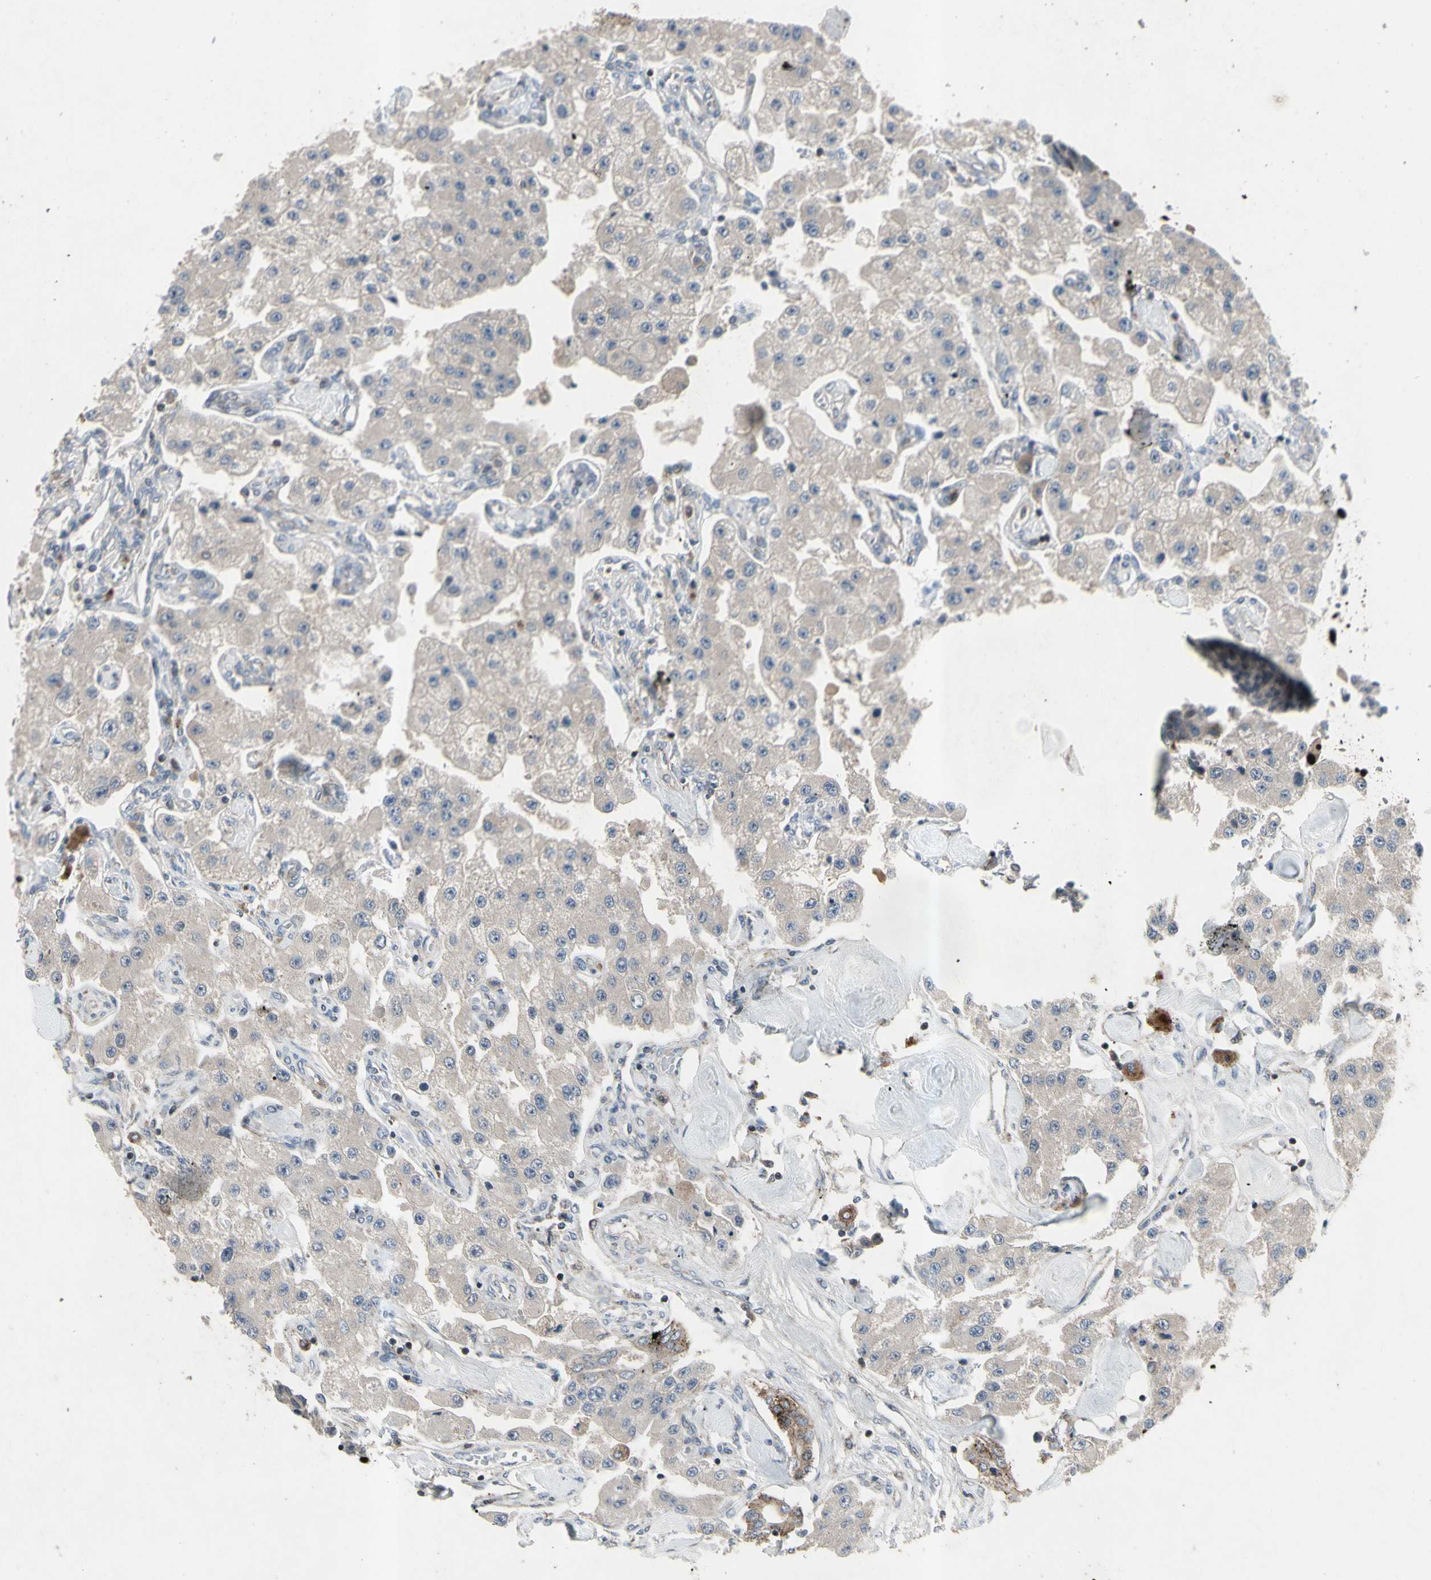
{"staining": {"intensity": "moderate", "quantity": "<25%", "location": "cytoplasmic/membranous"}, "tissue": "carcinoid", "cell_type": "Tumor cells", "image_type": "cancer", "snomed": [{"axis": "morphology", "description": "Carcinoid, malignant, NOS"}, {"axis": "topography", "description": "Pancreas"}], "caption": "An immunohistochemistry (IHC) micrograph of tumor tissue is shown. Protein staining in brown highlights moderate cytoplasmic/membranous positivity in carcinoid (malignant) within tumor cells.", "gene": "NMI", "patient": {"sex": "male", "age": 41}}